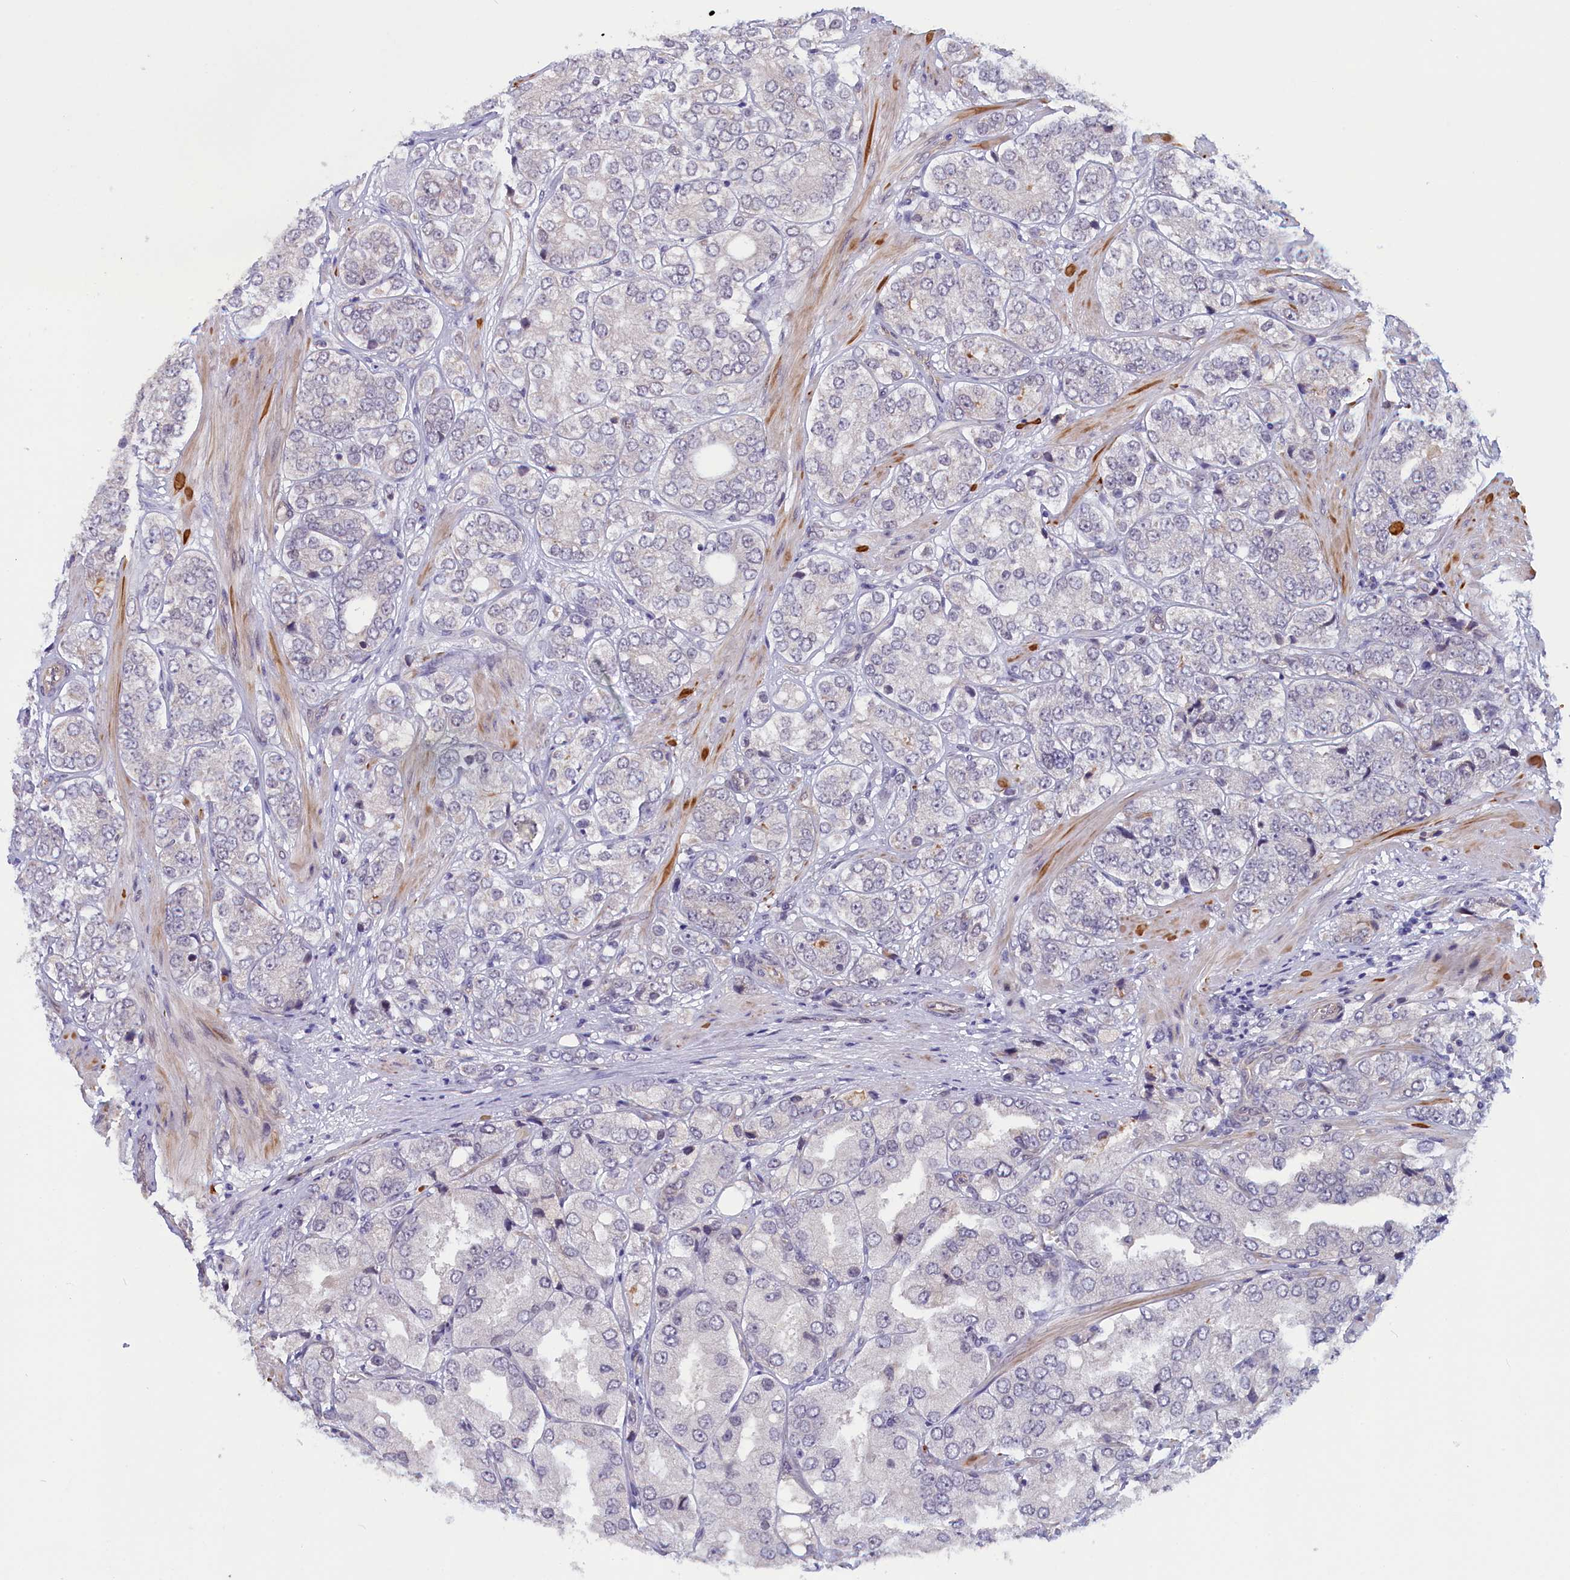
{"staining": {"intensity": "negative", "quantity": "none", "location": "none"}, "tissue": "prostate cancer", "cell_type": "Tumor cells", "image_type": "cancer", "snomed": [{"axis": "morphology", "description": "Adenocarcinoma, High grade"}, {"axis": "topography", "description": "Prostate"}], "caption": "DAB (3,3'-diaminobenzidine) immunohistochemical staining of high-grade adenocarcinoma (prostate) reveals no significant expression in tumor cells.", "gene": "IGFALS", "patient": {"sex": "male", "age": 50}}